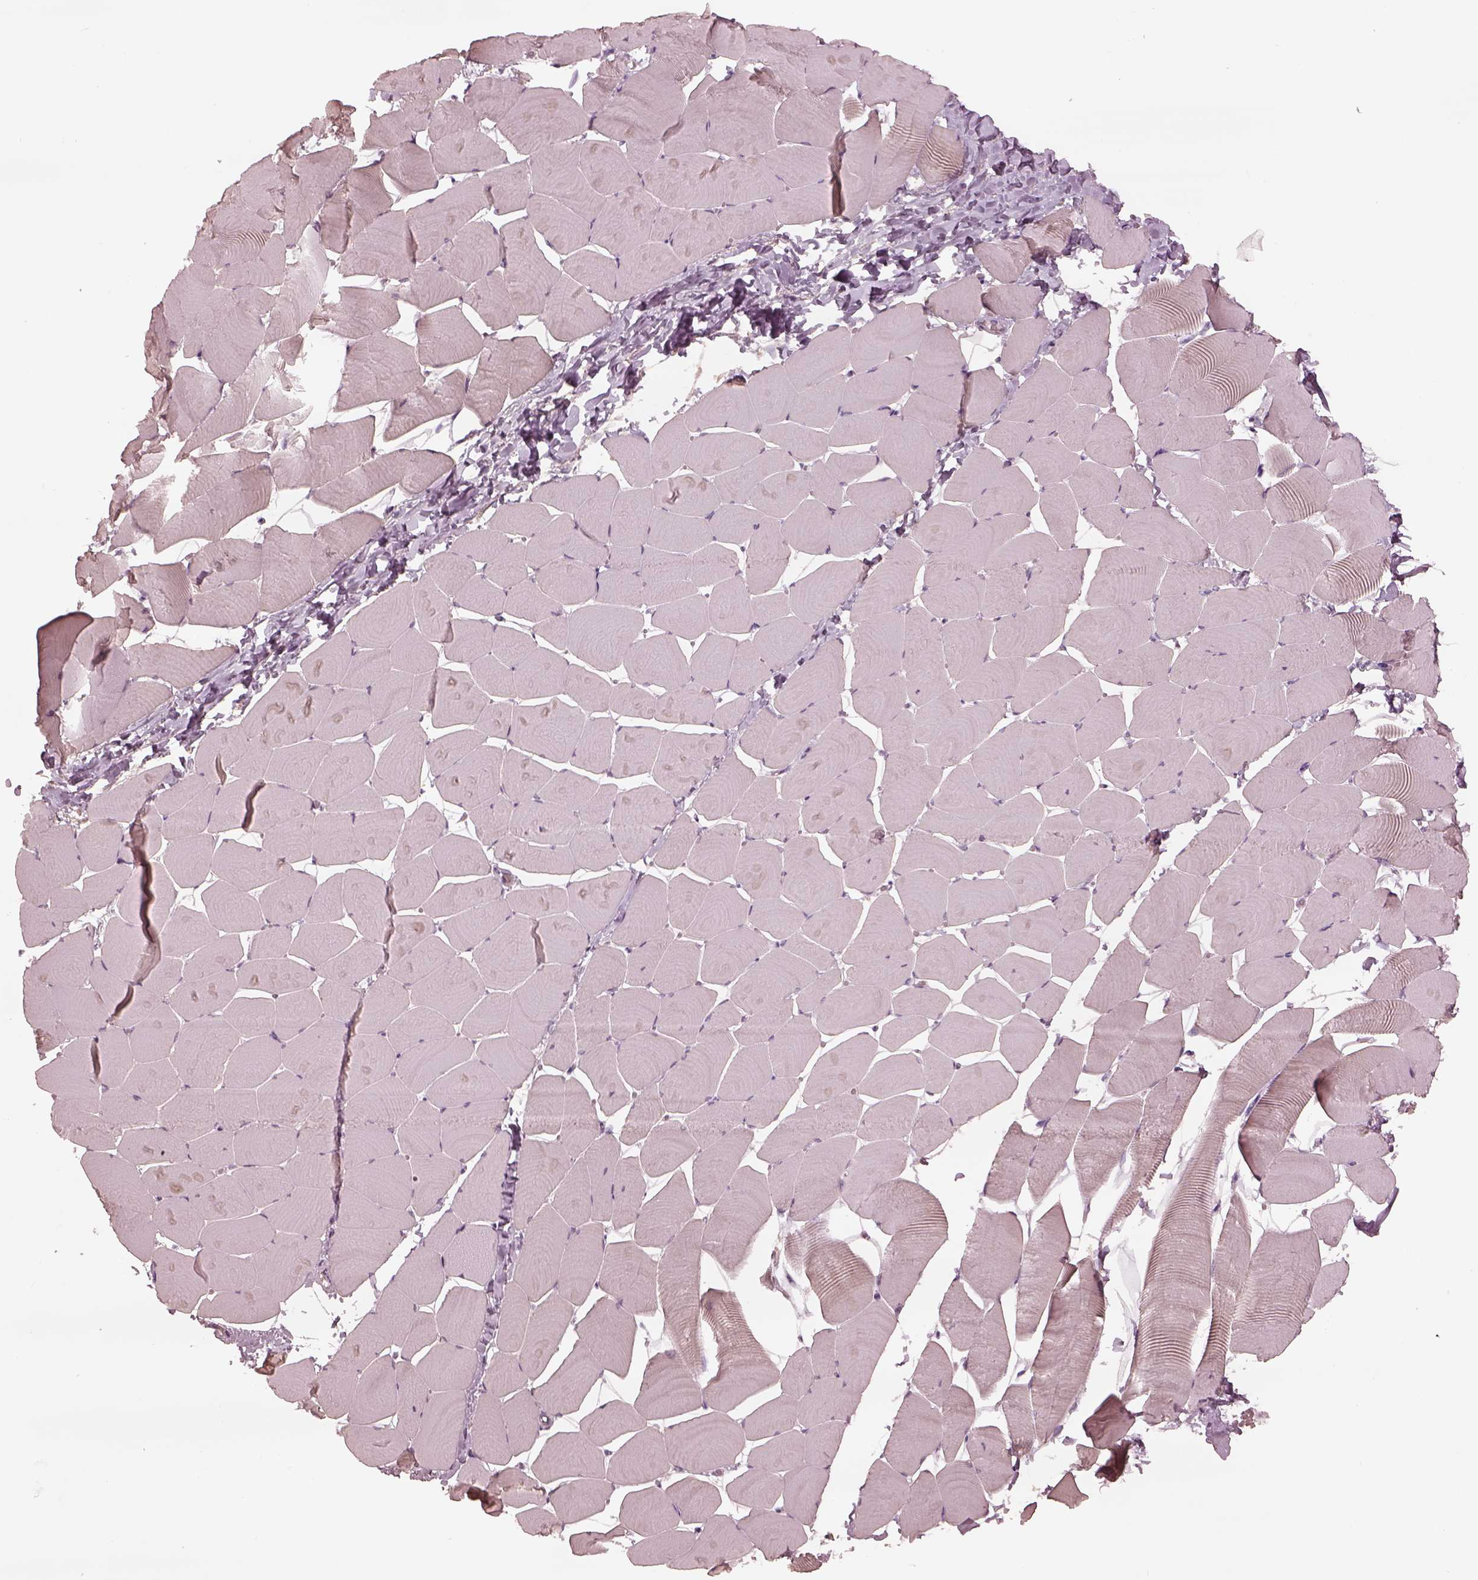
{"staining": {"intensity": "negative", "quantity": "none", "location": "none"}, "tissue": "skeletal muscle", "cell_type": "Myocytes", "image_type": "normal", "snomed": [{"axis": "morphology", "description": "Normal tissue, NOS"}, {"axis": "topography", "description": "Skeletal muscle"}], "caption": "The micrograph exhibits no staining of myocytes in normal skeletal muscle.", "gene": "MIA", "patient": {"sex": "male", "age": 25}}